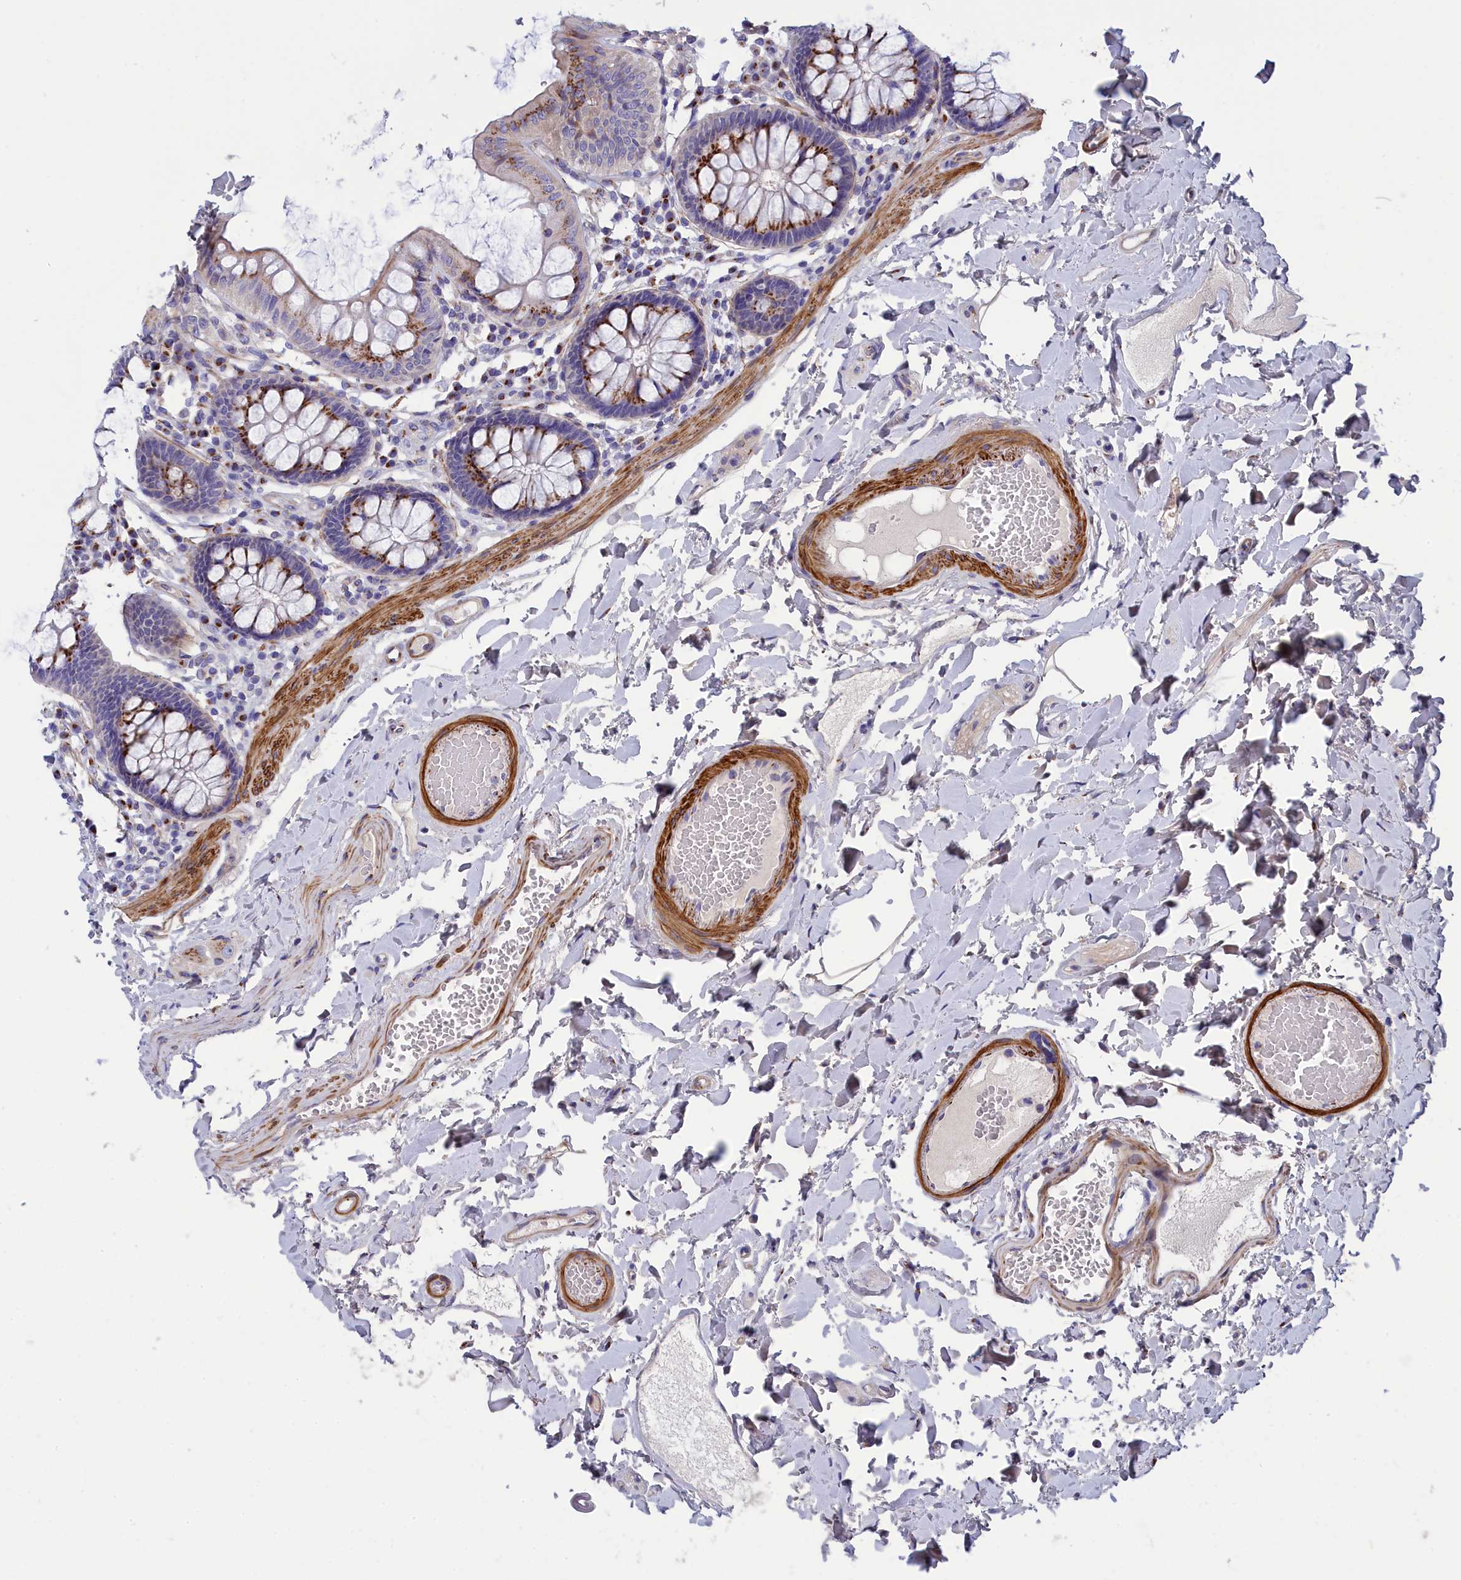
{"staining": {"intensity": "negative", "quantity": "none", "location": "none"}, "tissue": "colon", "cell_type": "Endothelial cells", "image_type": "normal", "snomed": [{"axis": "morphology", "description": "Normal tissue, NOS"}, {"axis": "topography", "description": "Colon"}], "caption": "This is a image of immunohistochemistry (IHC) staining of normal colon, which shows no staining in endothelial cells. (DAB immunohistochemistry with hematoxylin counter stain).", "gene": "TUBGCP4", "patient": {"sex": "male", "age": 84}}